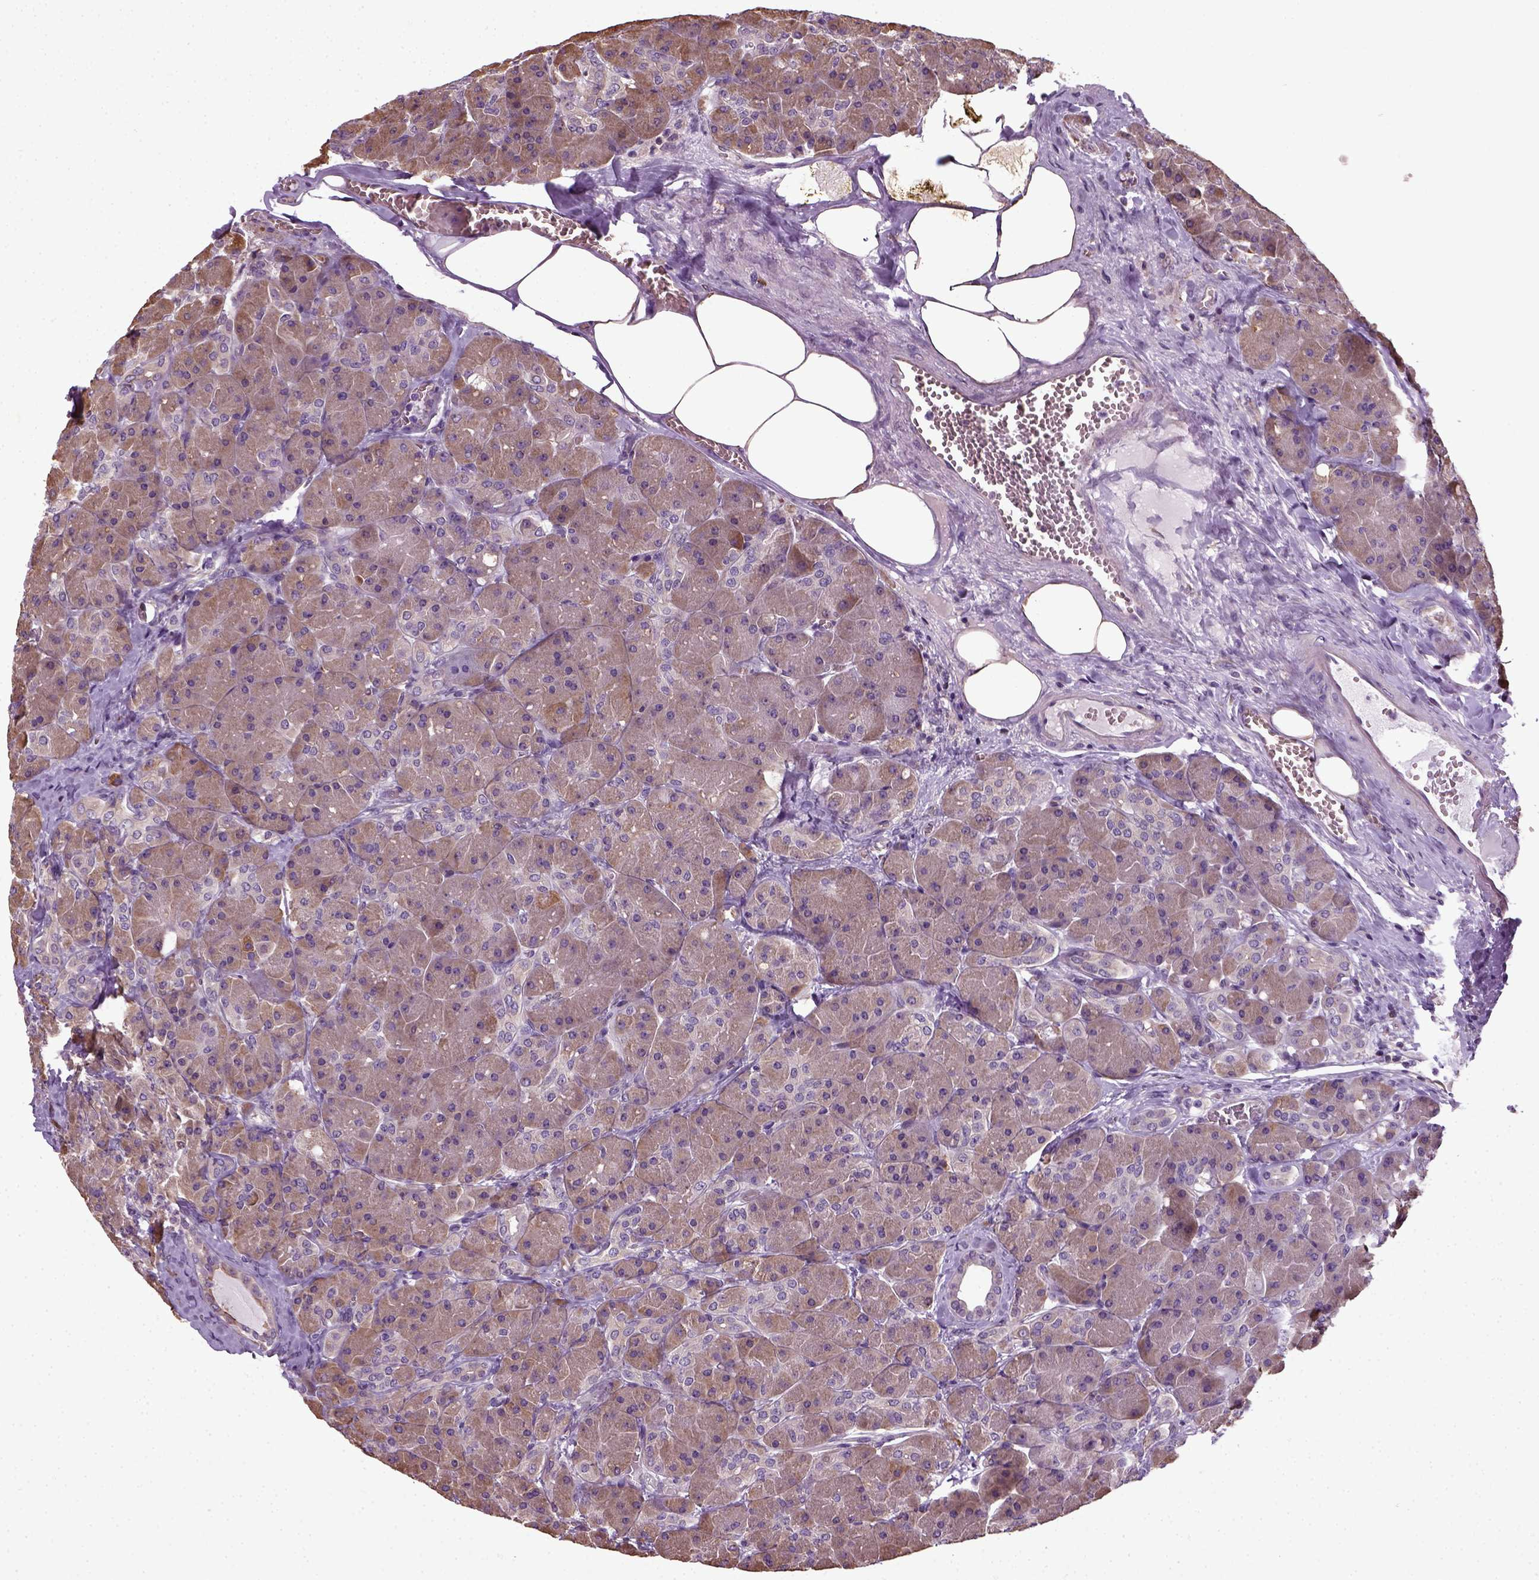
{"staining": {"intensity": "weak", "quantity": ">75%", "location": "cytoplasmic/membranous"}, "tissue": "pancreas", "cell_type": "Exocrine glandular cells", "image_type": "normal", "snomed": [{"axis": "morphology", "description": "Normal tissue, NOS"}, {"axis": "topography", "description": "Pancreas"}], "caption": "Protein expression by immunohistochemistry (IHC) reveals weak cytoplasmic/membranous staining in about >75% of exocrine glandular cells in benign pancreas.", "gene": "TPRG1", "patient": {"sex": "male", "age": 55}}